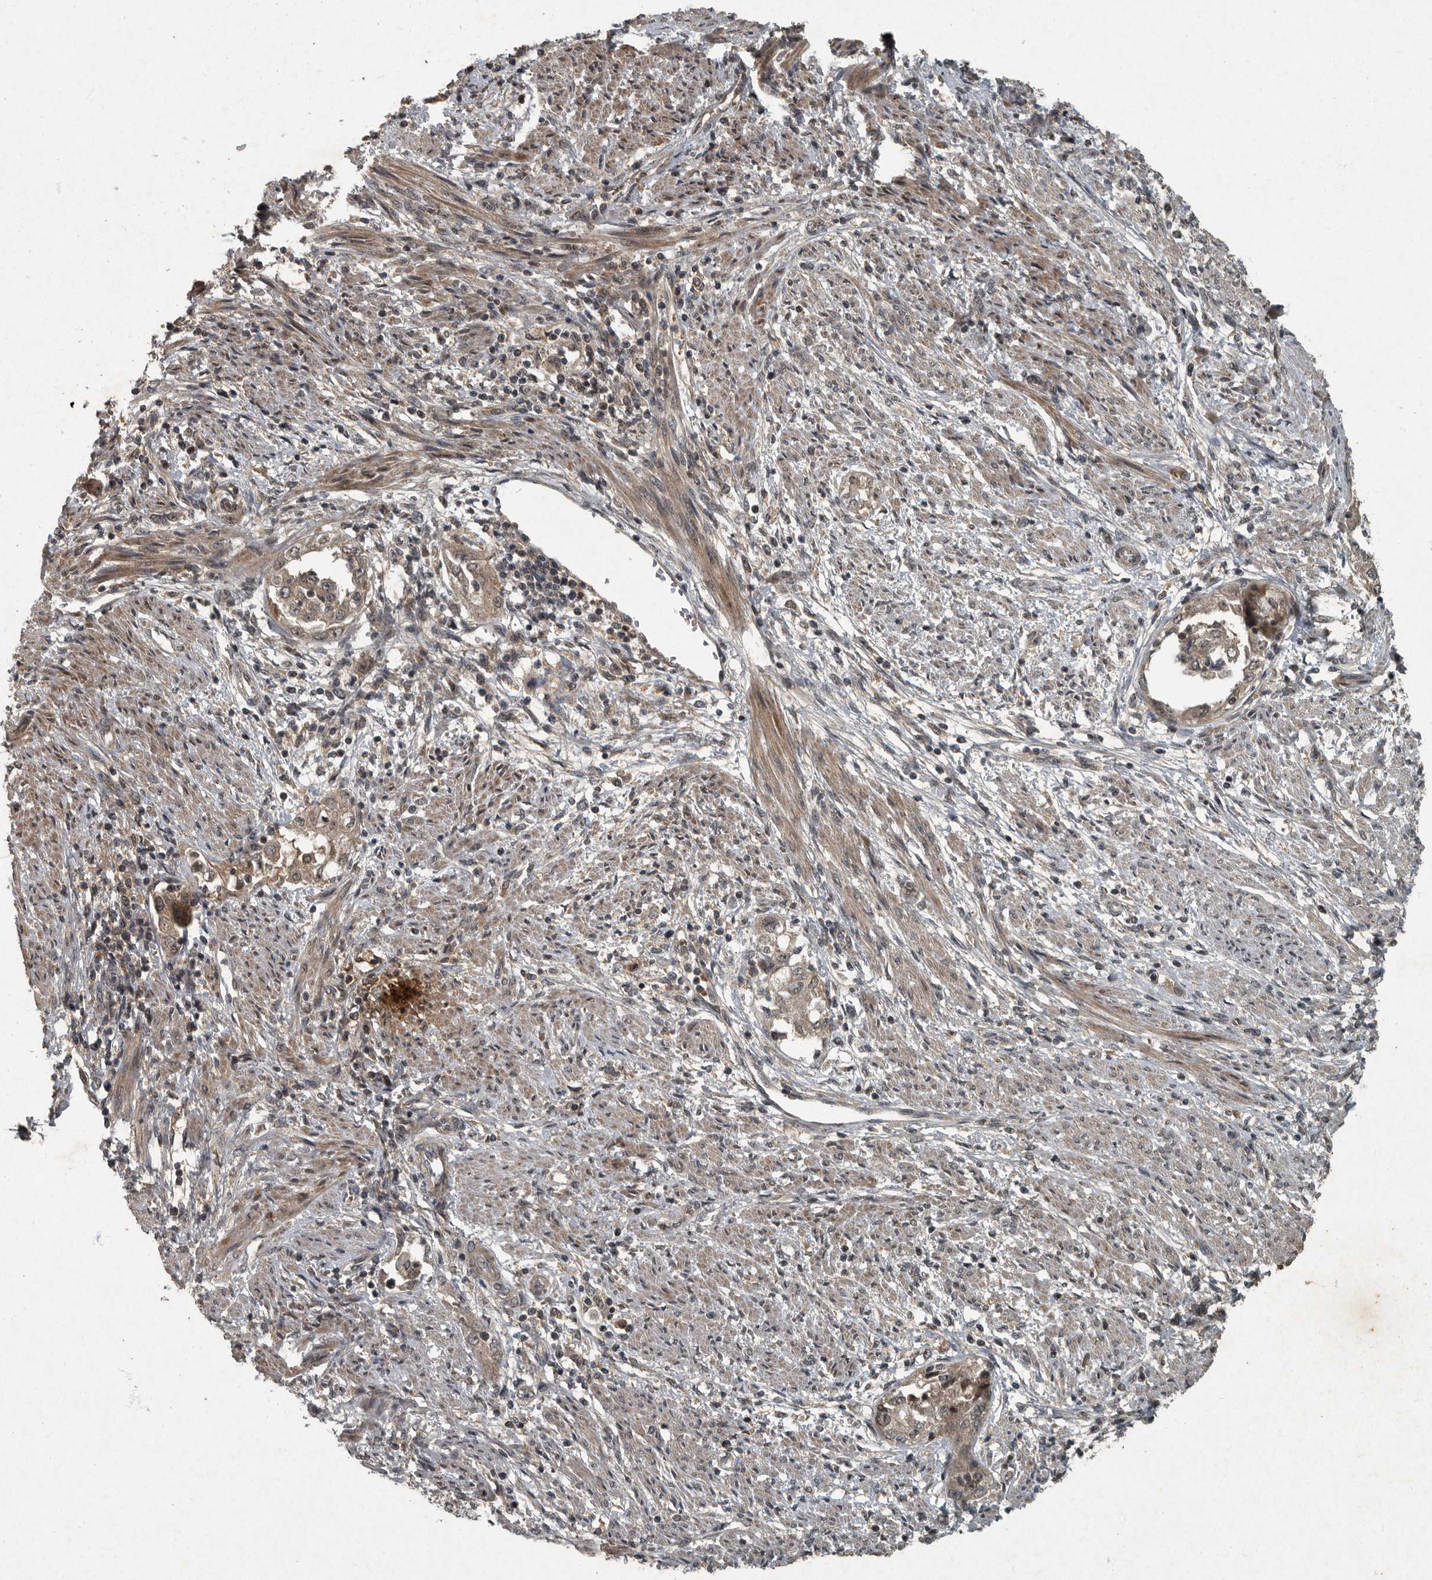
{"staining": {"intensity": "weak", "quantity": ">75%", "location": "cytoplasmic/membranous,nuclear"}, "tissue": "endometrial cancer", "cell_type": "Tumor cells", "image_type": "cancer", "snomed": [{"axis": "morphology", "description": "Adenocarcinoma, NOS"}, {"axis": "topography", "description": "Endometrium"}], "caption": "Tumor cells reveal low levels of weak cytoplasmic/membranous and nuclear expression in about >75% of cells in human endometrial adenocarcinoma. (IHC, brightfield microscopy, high magnification).", "gene": "FOXO1", "patient": {"sex": "female", "age": 85}}